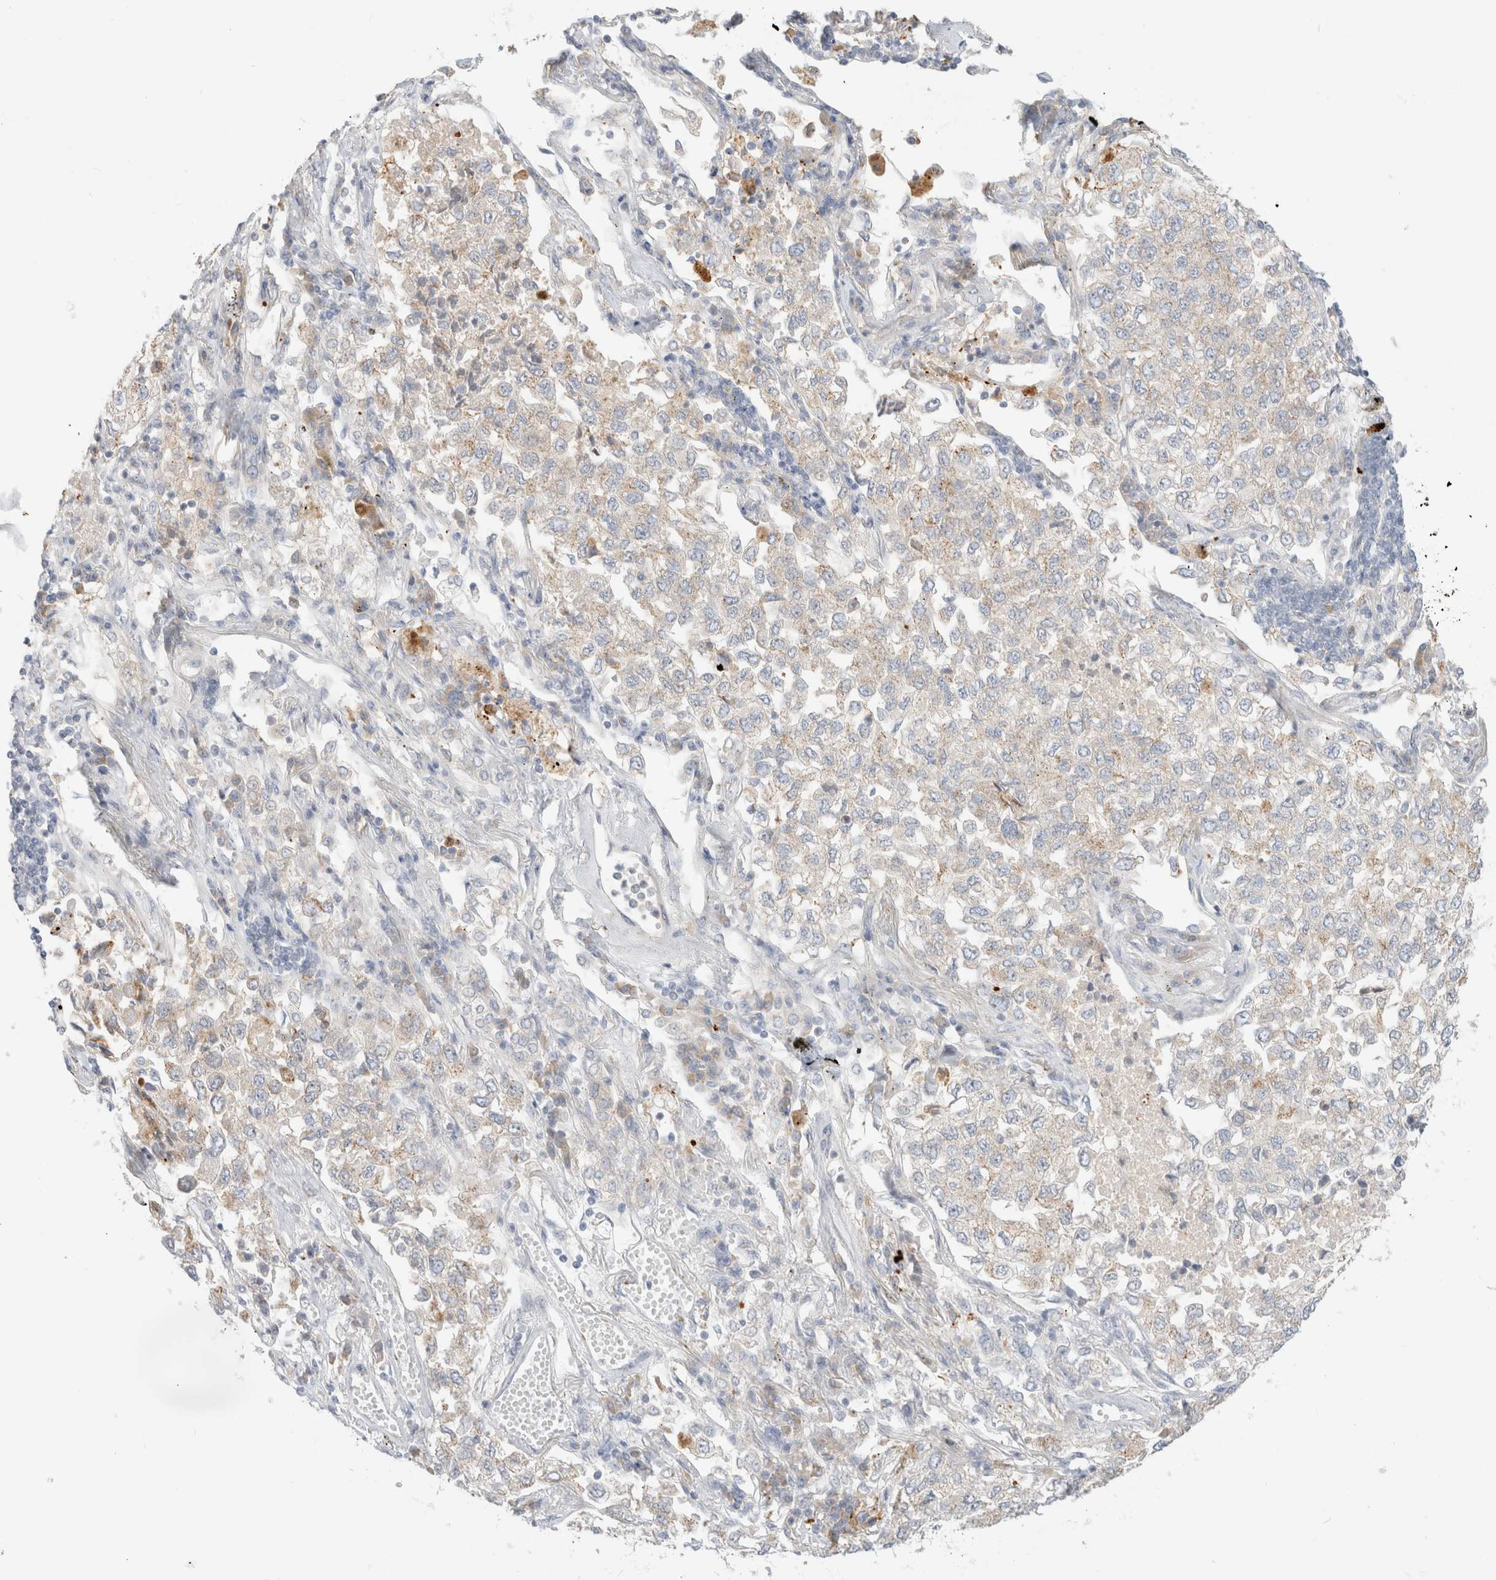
{"staining": {"intensity": "weak", "quantity": "<25%", "location": "cytoplasmic/membranous"}, "tissue": "lung cancer", "cell_type": "Tumor cells", "image_type": "cancer", "snomed": [{"axis": "morphology", "description": "Adenocarcinoma, NOS"}, {"axis": "topography", "description": "Lung"}], "caption": "High magnification brightfield microscopy of lung cancer (adenocarcinoma) stained with DAB (3,3'-diaminobenzidine) (brown) and counterstained with hematoxylin (blue): tumor cells show no significant expression.", "gene": "EFCAB13", "patient": {"sex": "male", "age": 63}}